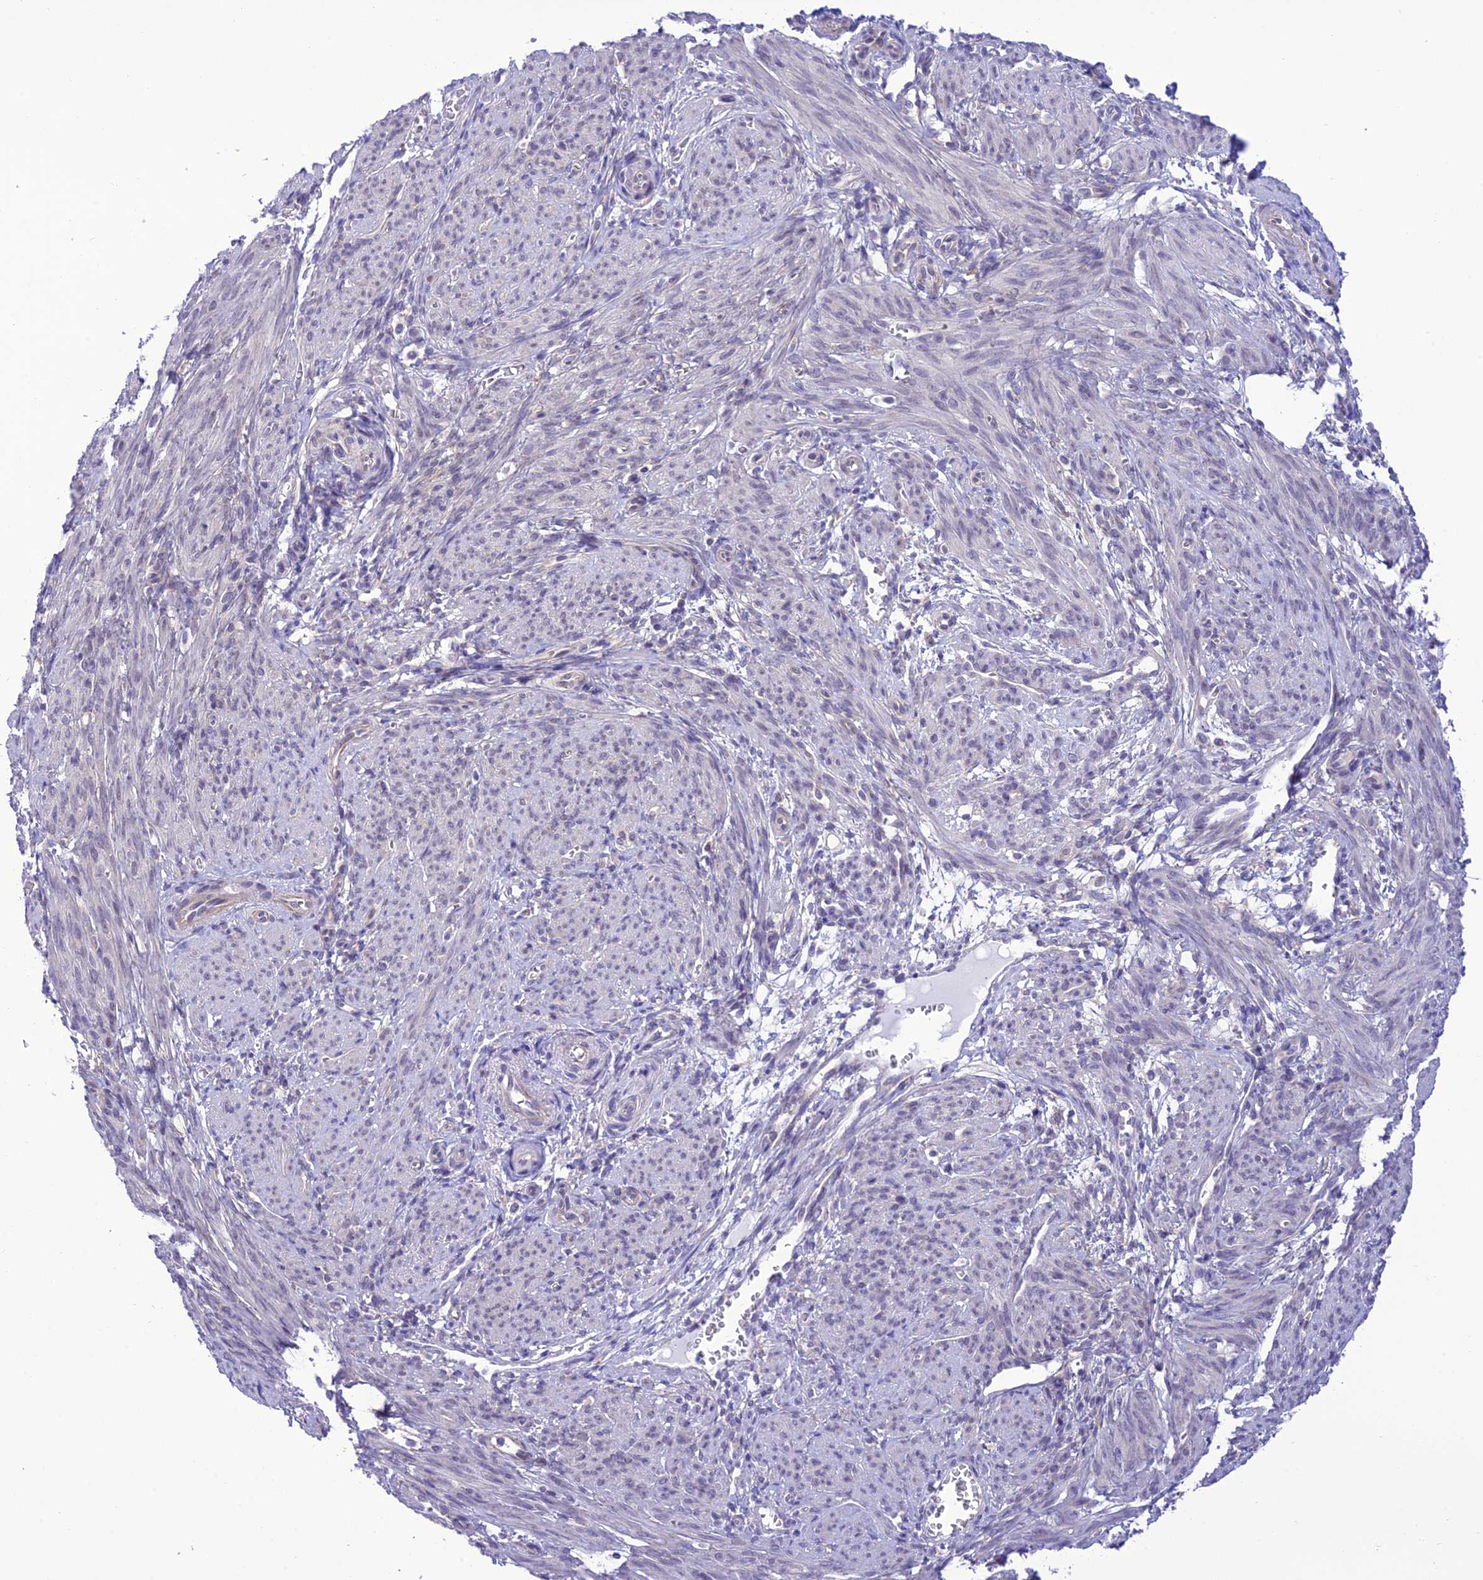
{"staining": {"intensity": "negative", "quantity": "none", "location": "none"}, "tissue": "smooth muscle", "cell_type": "Smooth muscle cells", "image_type": "normal", "snomed": [{"axis": "morphology", "description": "Normal tissue, NOS"}, {"axis": "topography", "description": "Smooth muscle"}], "caption": "This is an immunohistochemistry (IHC) micrograph of normal smooth muscle. There is no expression in smooth muscle cells.", "gene": "RNF126", "patient": {"sex": "female", "age": 39}}